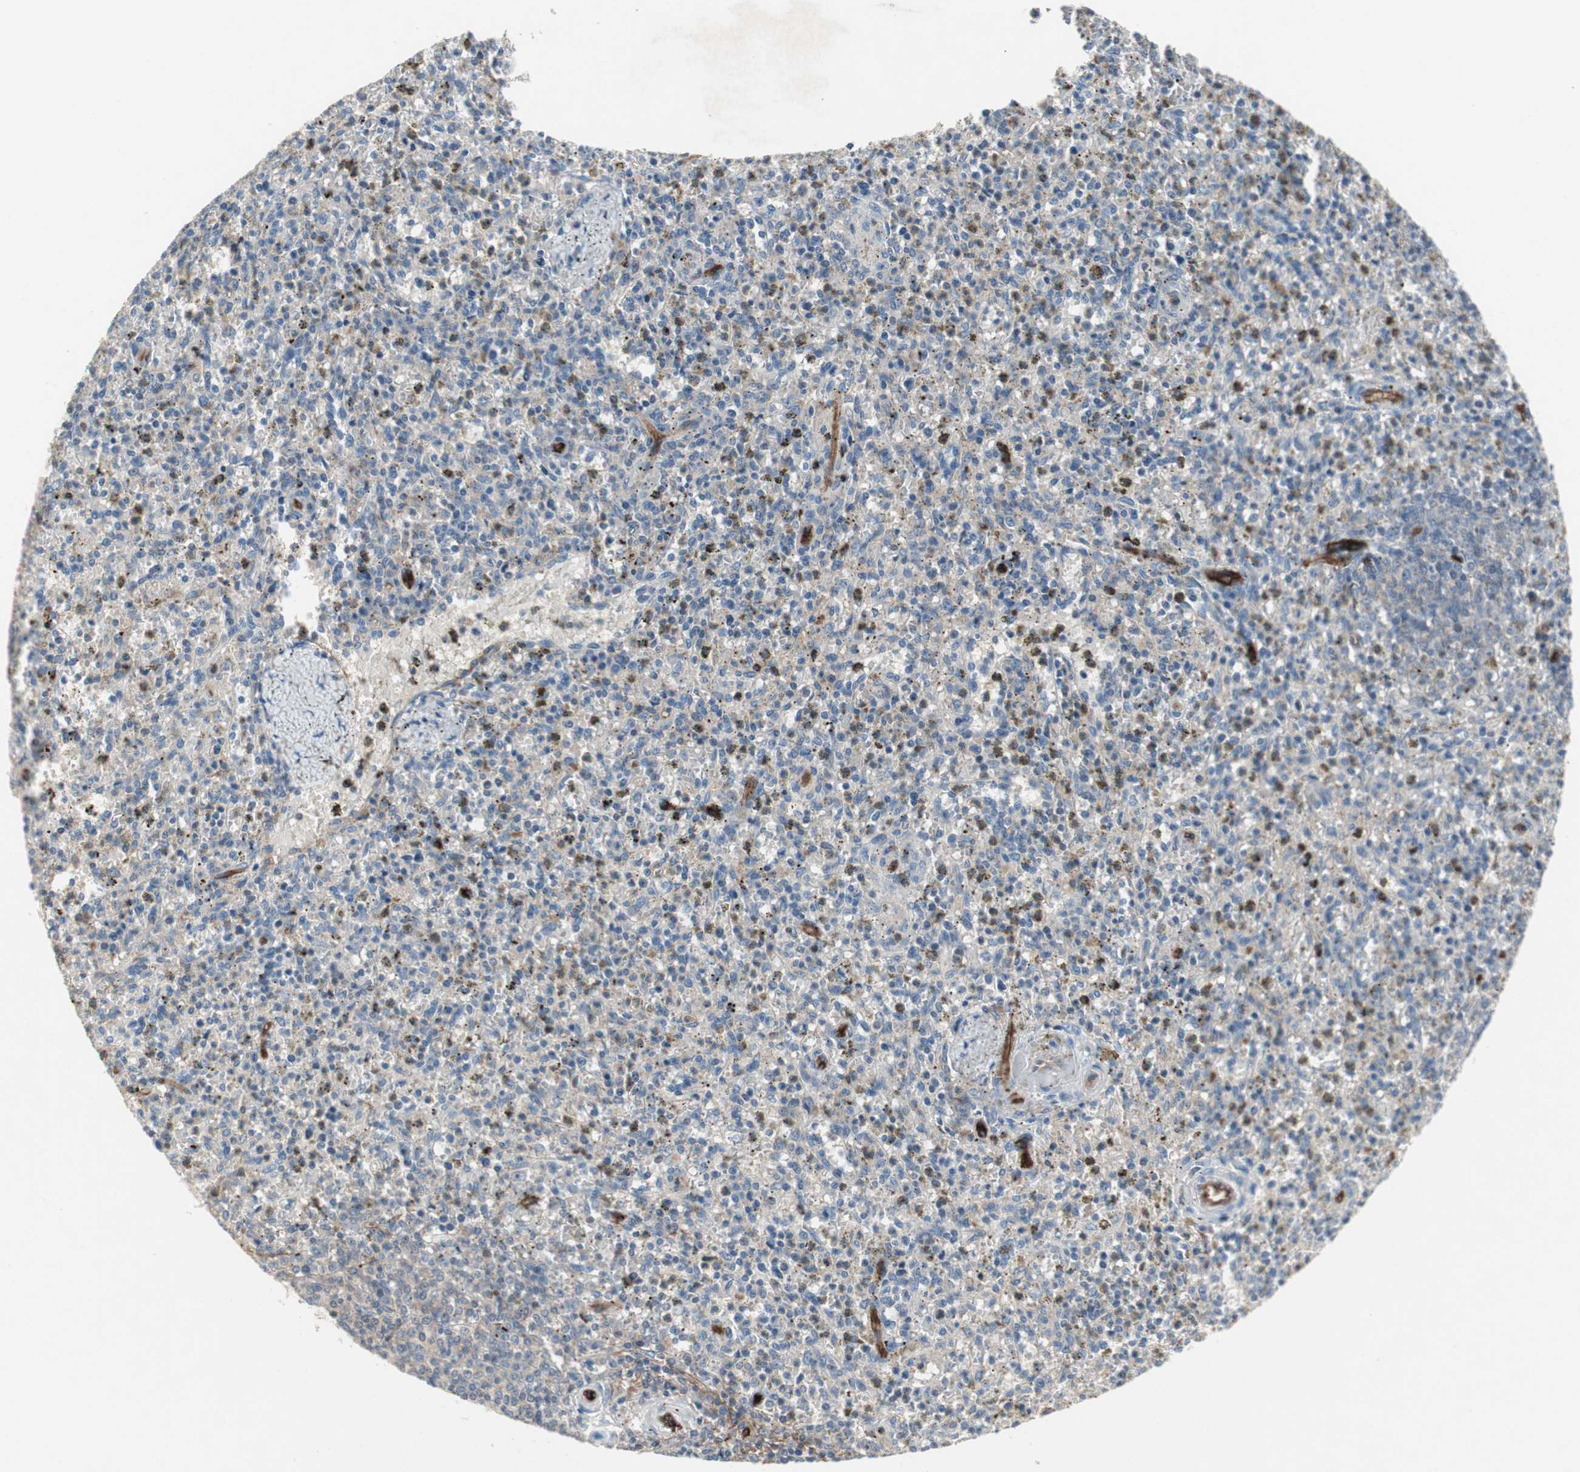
{"staining": {"intensity": "negative", "quantity": "none", "location": "none"}, "tissue": "spleen", "cell_type": "Cells in red pulp", "image_type": "normal", "snomed": [{"axis": "morphology", "description": "Normal tissue, NOS"}, {"axis": "topography", "description": "Spleen"}], "caption": "This image is of normal spleen stained with IHC to label a protein in brown with the nuclei are counter-stained blue. There is no positivity in cells in red pulp.", "gene": "ALPL", "patient": {"sex": "male", "age": 72}}